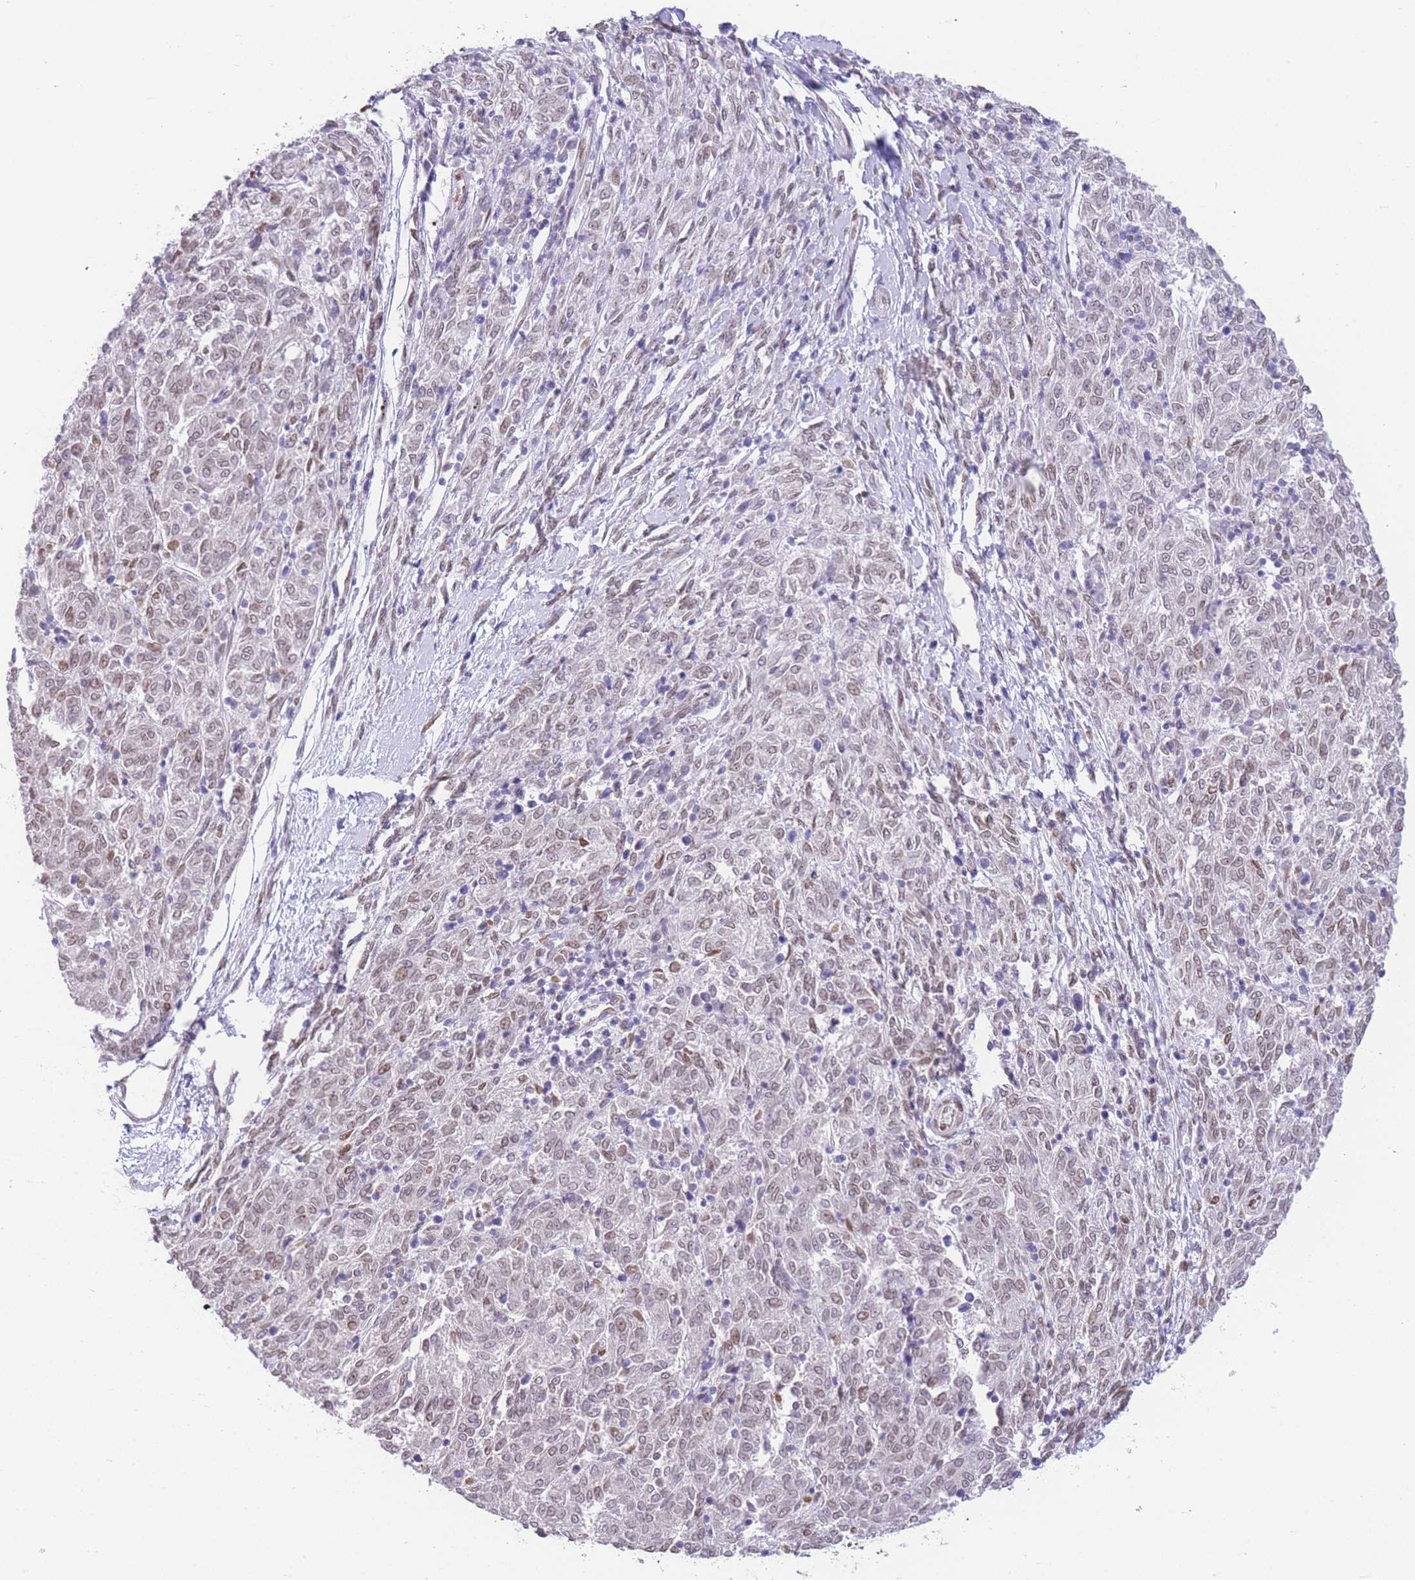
{"staining": {"intensity": "weak", "quantity": ">75%", "location": "nuclear"}, "tissue": "melanoma", "cell_type": "Tumor cells", "image_type": "cancer", "snomed": [{"axis": "morphology", "description": "Malignant melanoma, NOS"}, {"axis": "topography", "description": "Skin"}], "caption": "Protein staining demonstrates weak nuclear expression in about >75% of tumor cells in melanoma. (Brightfield microscopy of DAB IHC at high magnification).", "gene": "OR10AD1", "patient": {"sex": "female", "age": 72}}